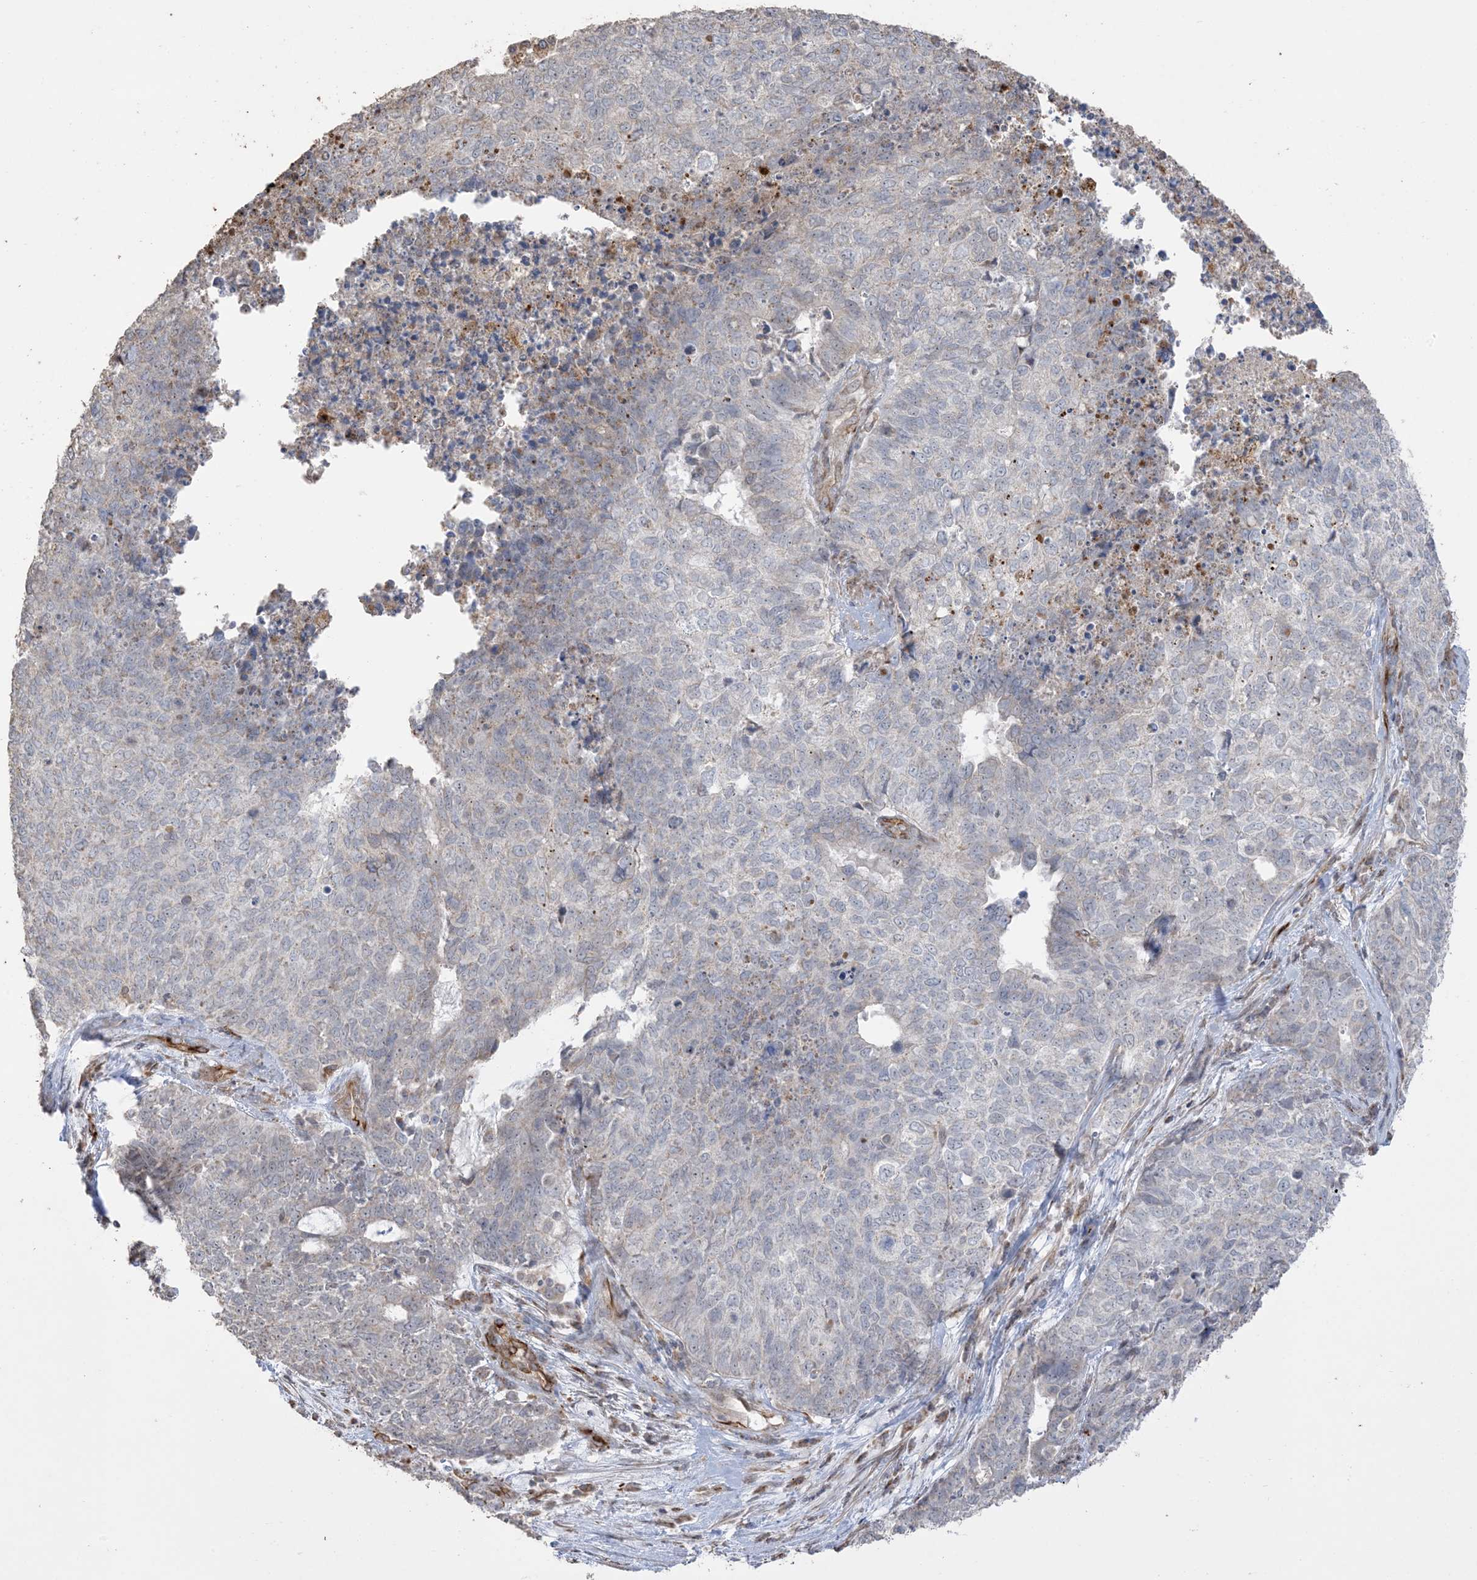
{"staining": {"intensity": "negative", "quantity": "none", "location": "none"}, "tissue": "cervical cancer", "cell_type": "Tumor cells", "image_type": "cancer", "snomed": [{"axis": "morphology", "description": "Squamous cell carcinoma, NOS"}, {"axis": "topography", "description": "Cervix"}], "caption": "A micrograph of human cervical cancer (squamous cell carcinoma) is negative for staining in tumor cells.", "gene": "AGA", "patient": {"sex": "female", "age": 63}}